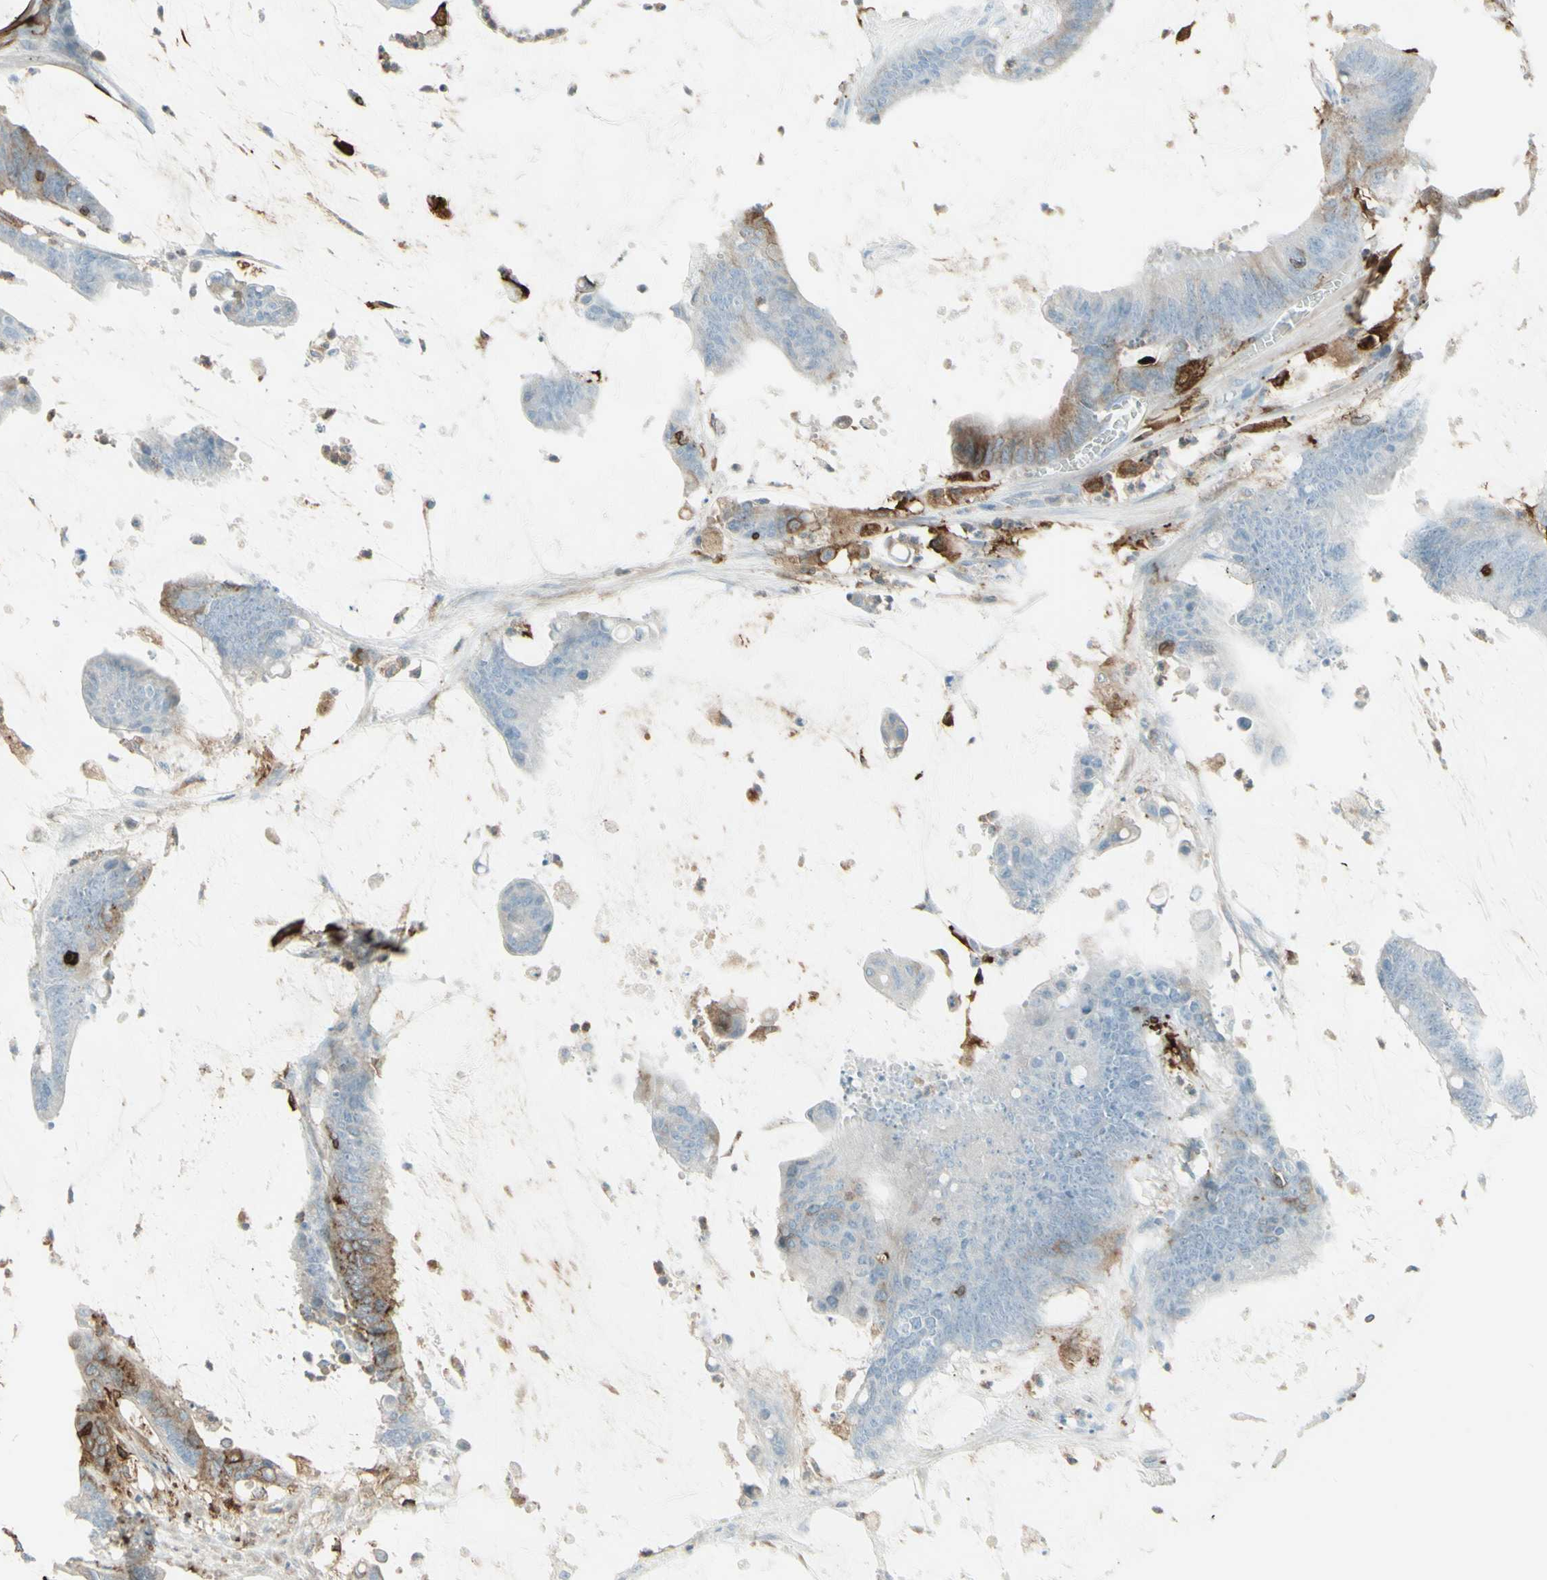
{"staining": {"intensity": "weak", "quantity": "<25%", "location": "cytoplasmic/membranous"}, "tissue": "colorectal cancer", "cell_type": "Tumor cells", "image_type": "cancer", "snomed": [{"axis": "morphology", "description": "Adenocarcinoma, NOS"}, {"axis": "topography", "description": "Rectum"}], "caption": "Colorectal adenocarcinoma was stained to show a protein in brown. There is no significant expression in tumor cells.", "gene": "HLA-DPB1", "patient": {"sex": "female", "age": 66}}